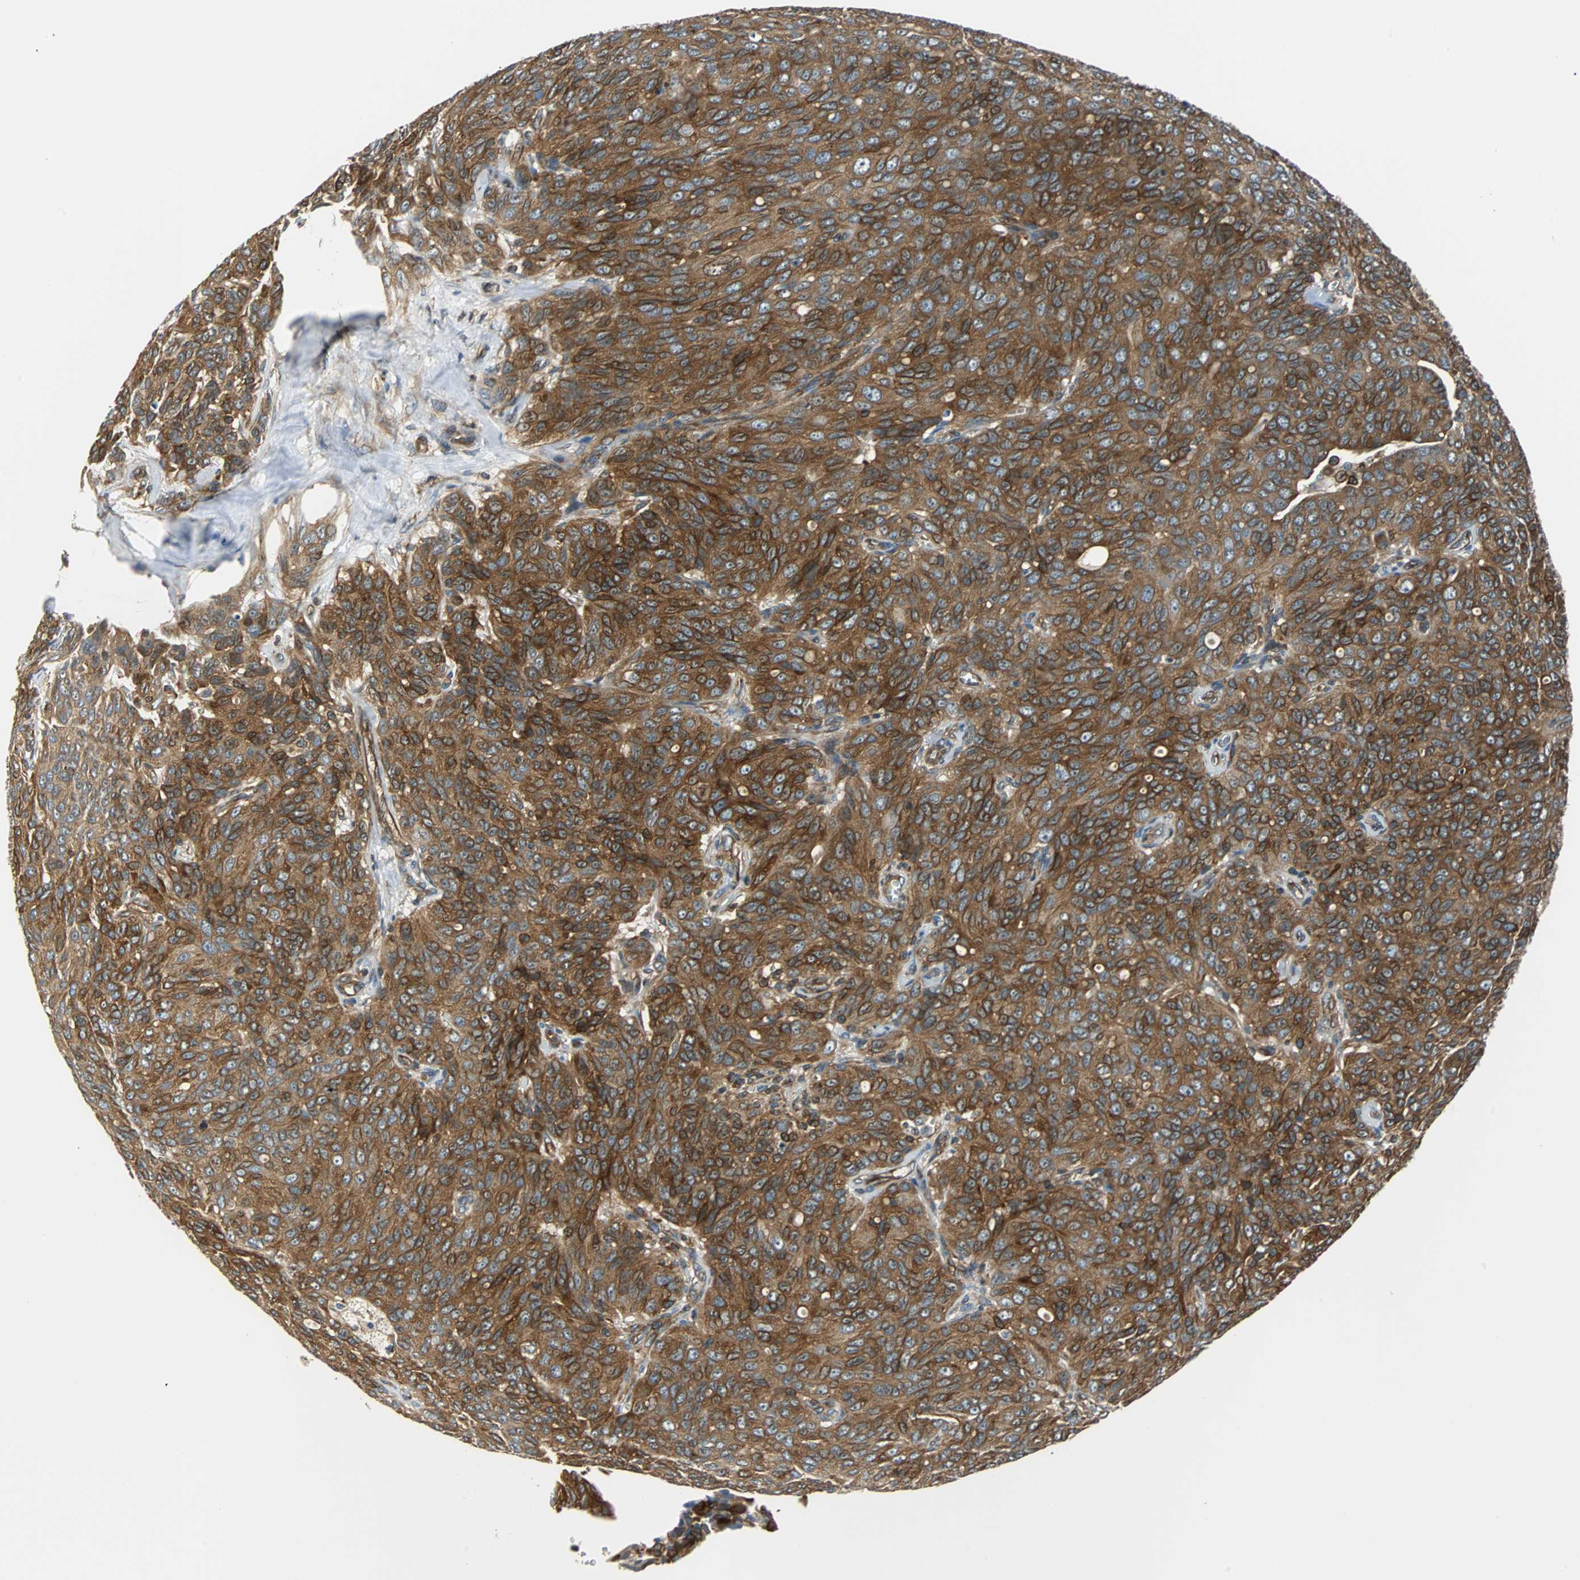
{"staining": {"intensity": "strong", "quantity": ">75%", "location": "cytoplasmic/membranous"}, "tissue": "ovarian cancer", "cell_type": "Tumor cells", "image_type": "cancer", "snomed": [{"axis": "morphology", "description": "Carcinoma, endometroid"}, {"axis": "topography", "description": "Ovary"}], "caption": "Immunohistochemical staining of ovarian cancer (endometroid carcinoma) displays high levels of strong cytoplasmic/membranous protein positivity in approximately >75% of tumor cells.", "gene": "RELA", "patient": {"sex": "female", "age": 60}}